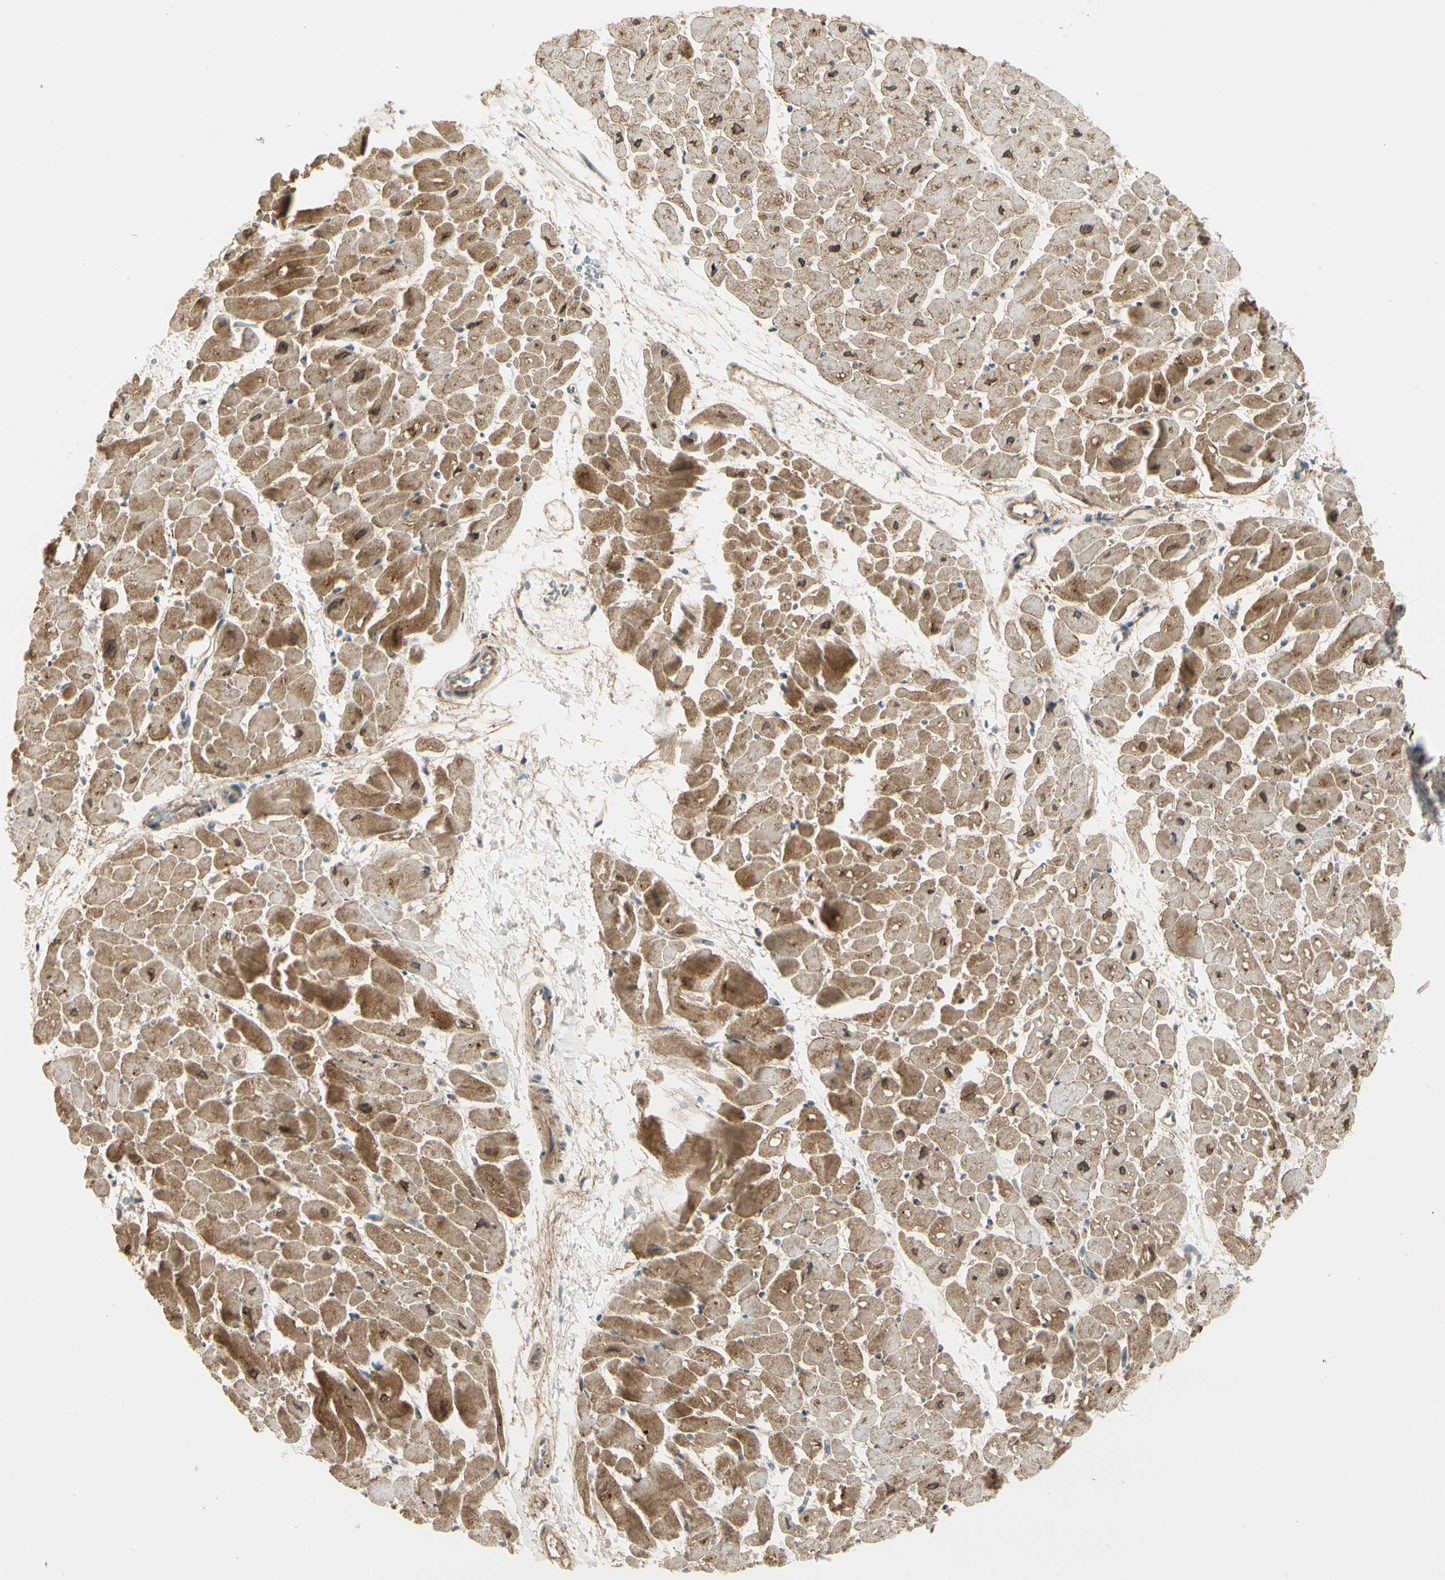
{"staining": {"intensity": "moderate", "quantity": ">75%", "location": "cytoplasmic/membranous"}, "tissue": "heart muscle", "cell_type": "Cardiomyocytes", "image_type": "normal", "snomed": [{"axis": "morphology", "description": "Normal tissue, NOS"}, {"axis": "topography", "description": "Heart"}], "caption": "Moderate cytoplasmic/membranous positivity is appreciated in about >75% of cardiomyocytes in normal heart muscle. The protein of interest is shown in brown color, while the nuclei are stained blue.", "gene": "F2R", "patient": {"sex": "male", "age": 45}}